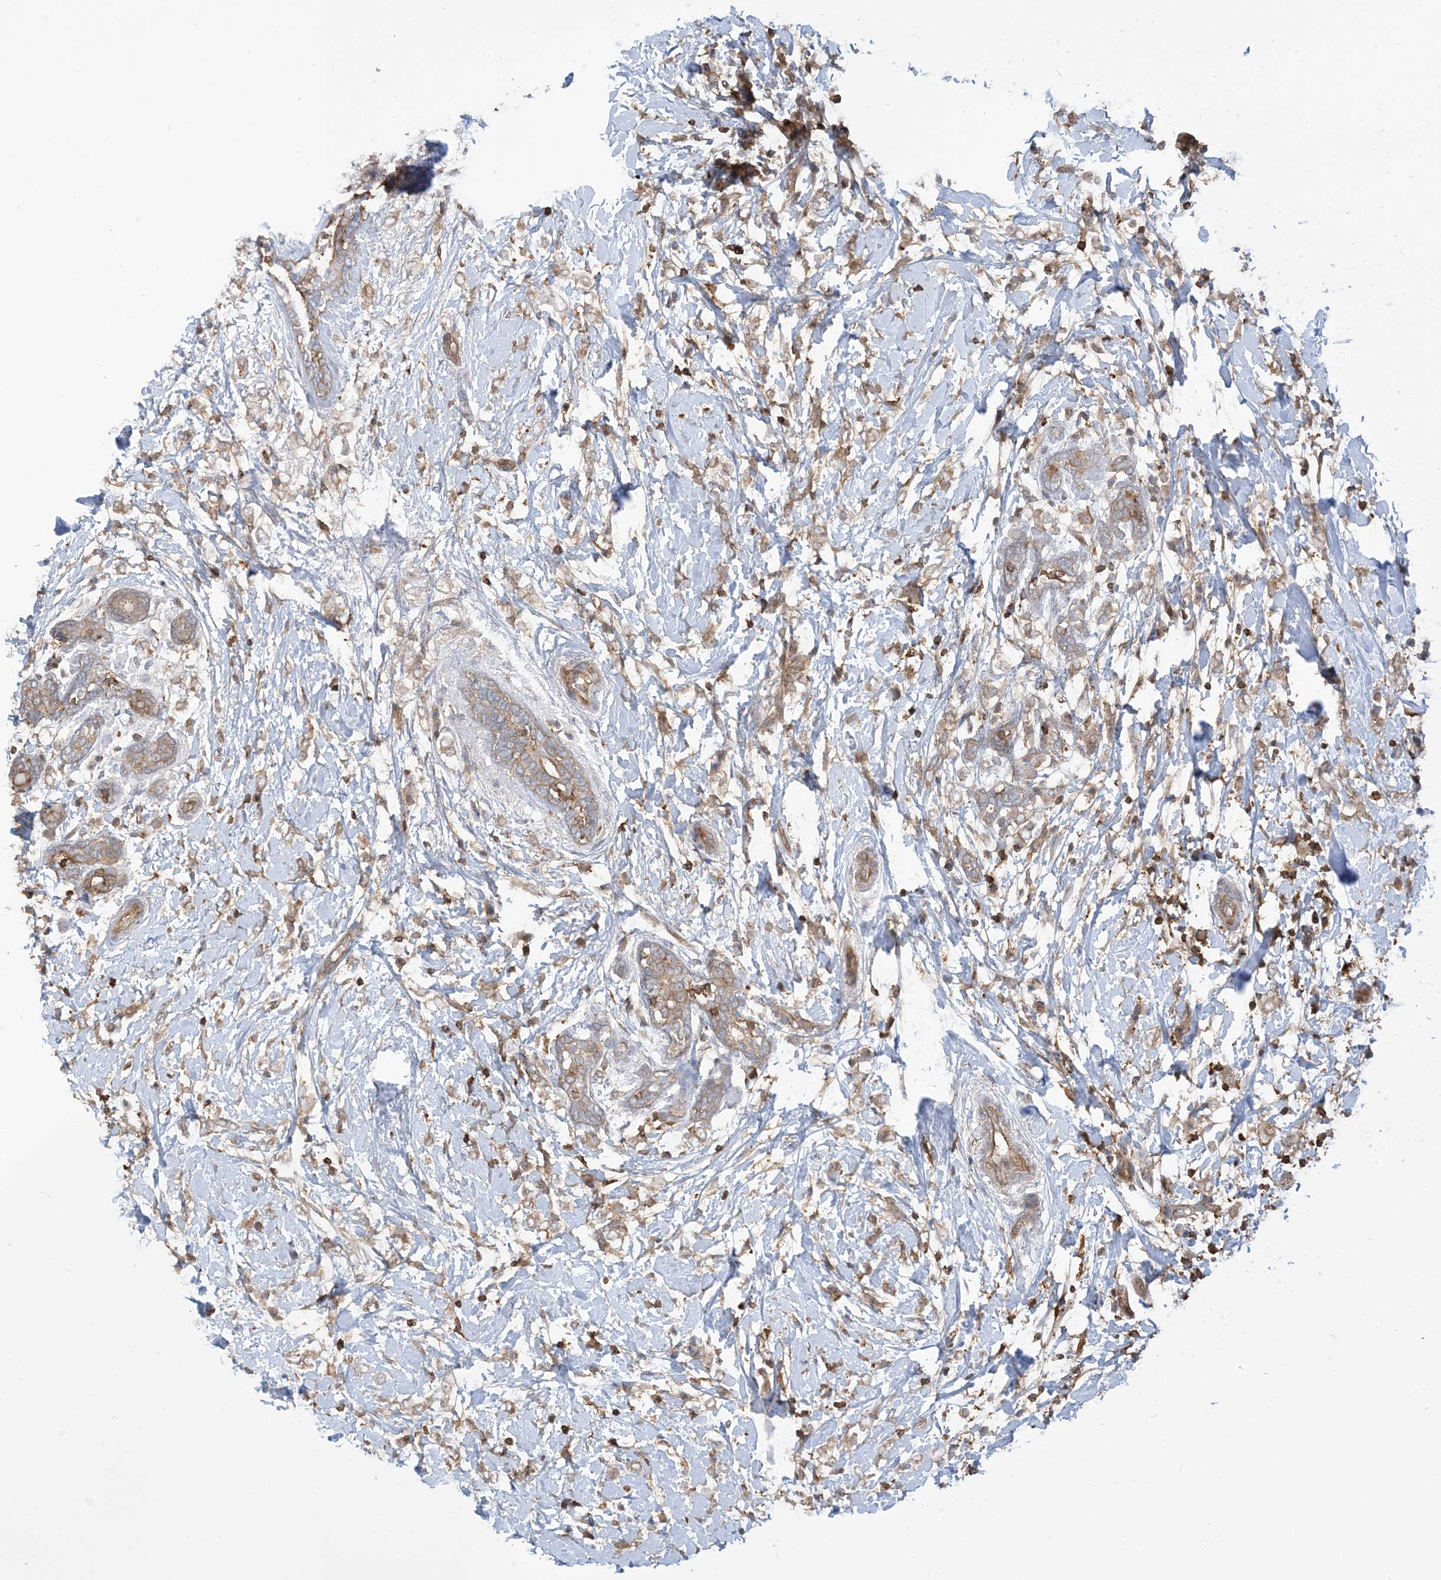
{"staining": {"intensity": "weak", "quantity": ">75%", "location": "cytoplasmic/membranous"}, "tissue": "breast cancer", "cell_type": "Tumor cells", "image_type": "cancer", "snomed": [{"axis": "morphology", "description": "Normal tissue, NOS"}, {"axis": "morphology", "description": "Lobular carcinoma"}, {"axis": "topography", "description": "Breast"}], "caption": "Breast cancer was stained to show a protein in brown. There is low levels of weak cytoplasmic/membranous positivity in about >75% of tumor cells.", "gene": "CAPZB", "patient": {"sex": "female", "age": 47}}